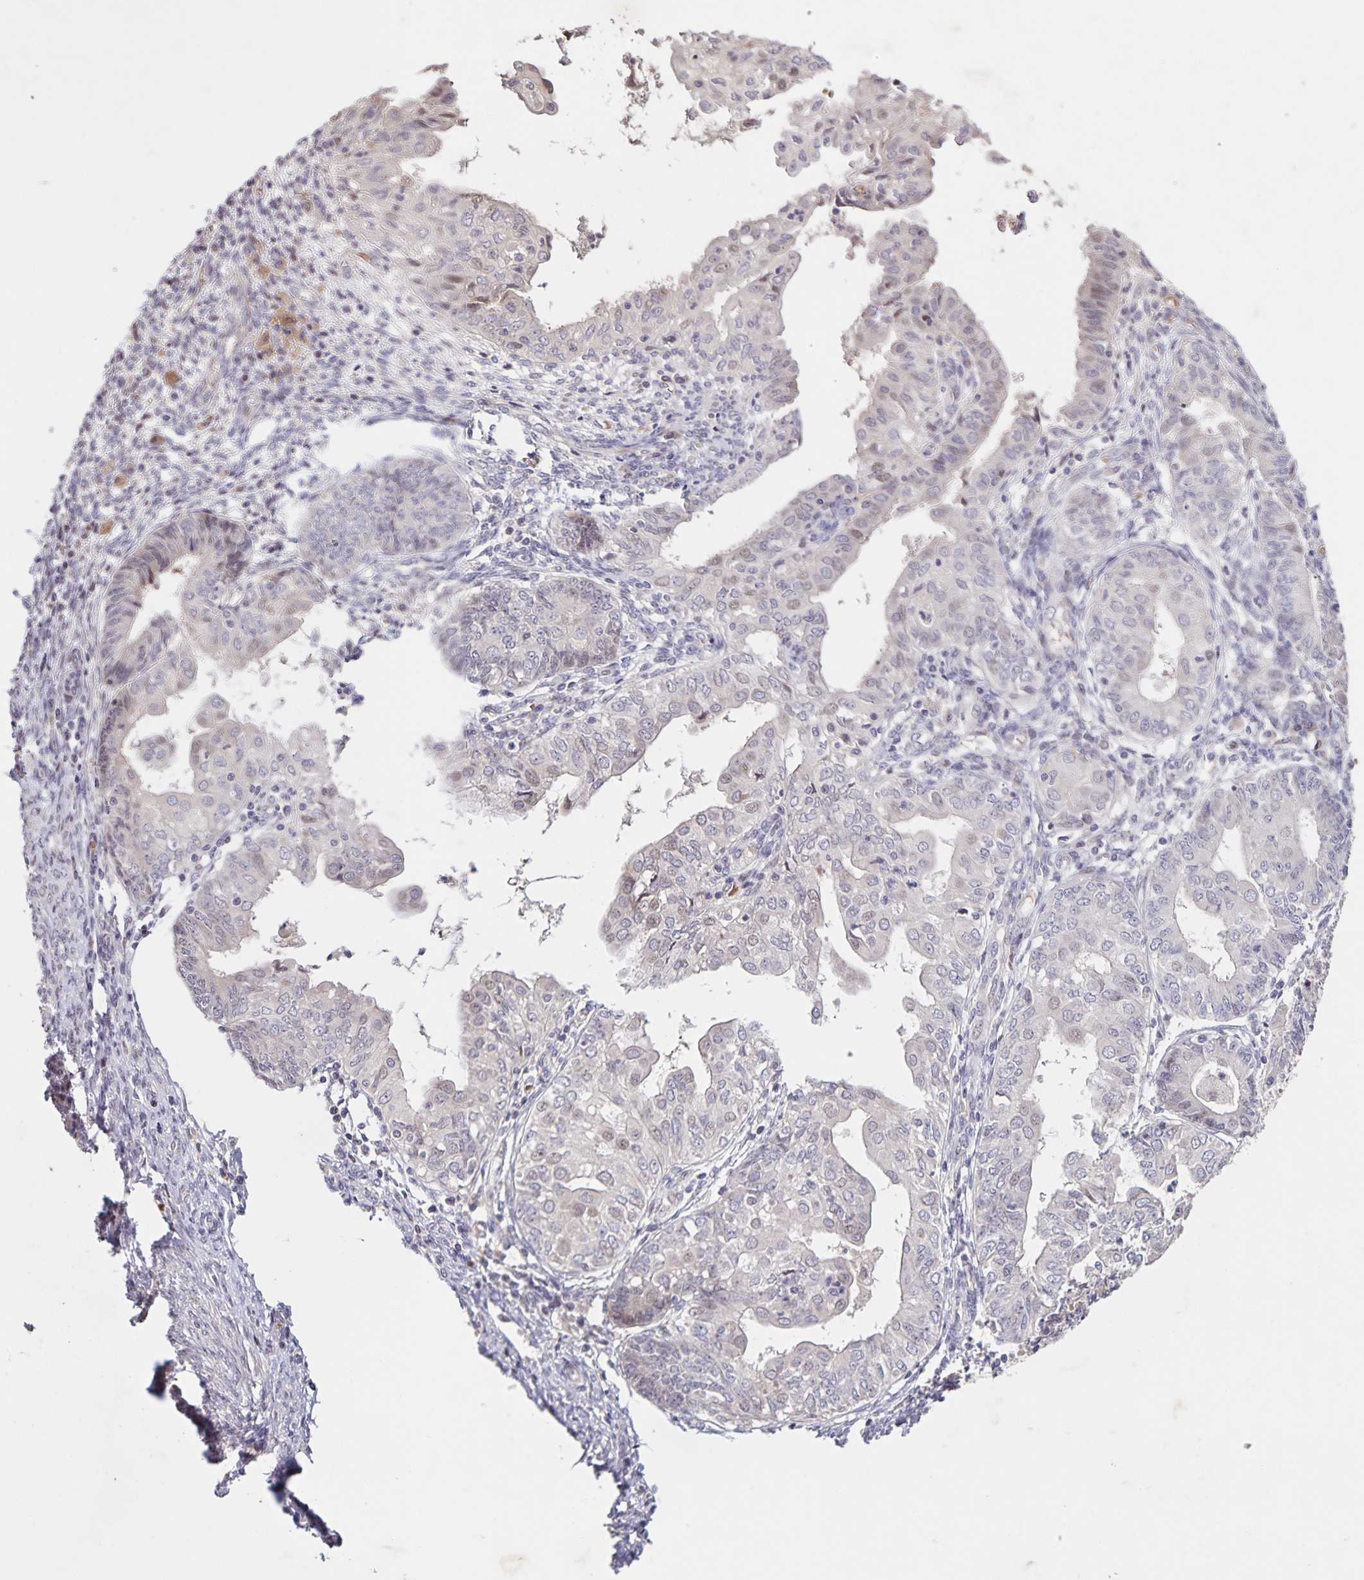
{"staining": {"intensity": "weak", "quantity": "<25%", "location": "nuclear"}, "tissue": "endometrial cancer", "cell_type": "Tumor cells", "image_type": "cancer", "snomed": [{"axis": "morphology", "description": "Adenocarcinoma, NOS"}, {"axis": "topography", "description": "Endometrium"}], "caption": "High power microscopy micrograph of an immunohistochemistry photomicrograph of adenocarcinoma (endometrial), revealing no significant expression in tumor cells. (DAB (3,3'-diaminobenzidine) immunohistochemistry (IHC) with hematoxylin counter stain).", "gene": "GDF2", "patient": {"sex": "female", "age": 68}}